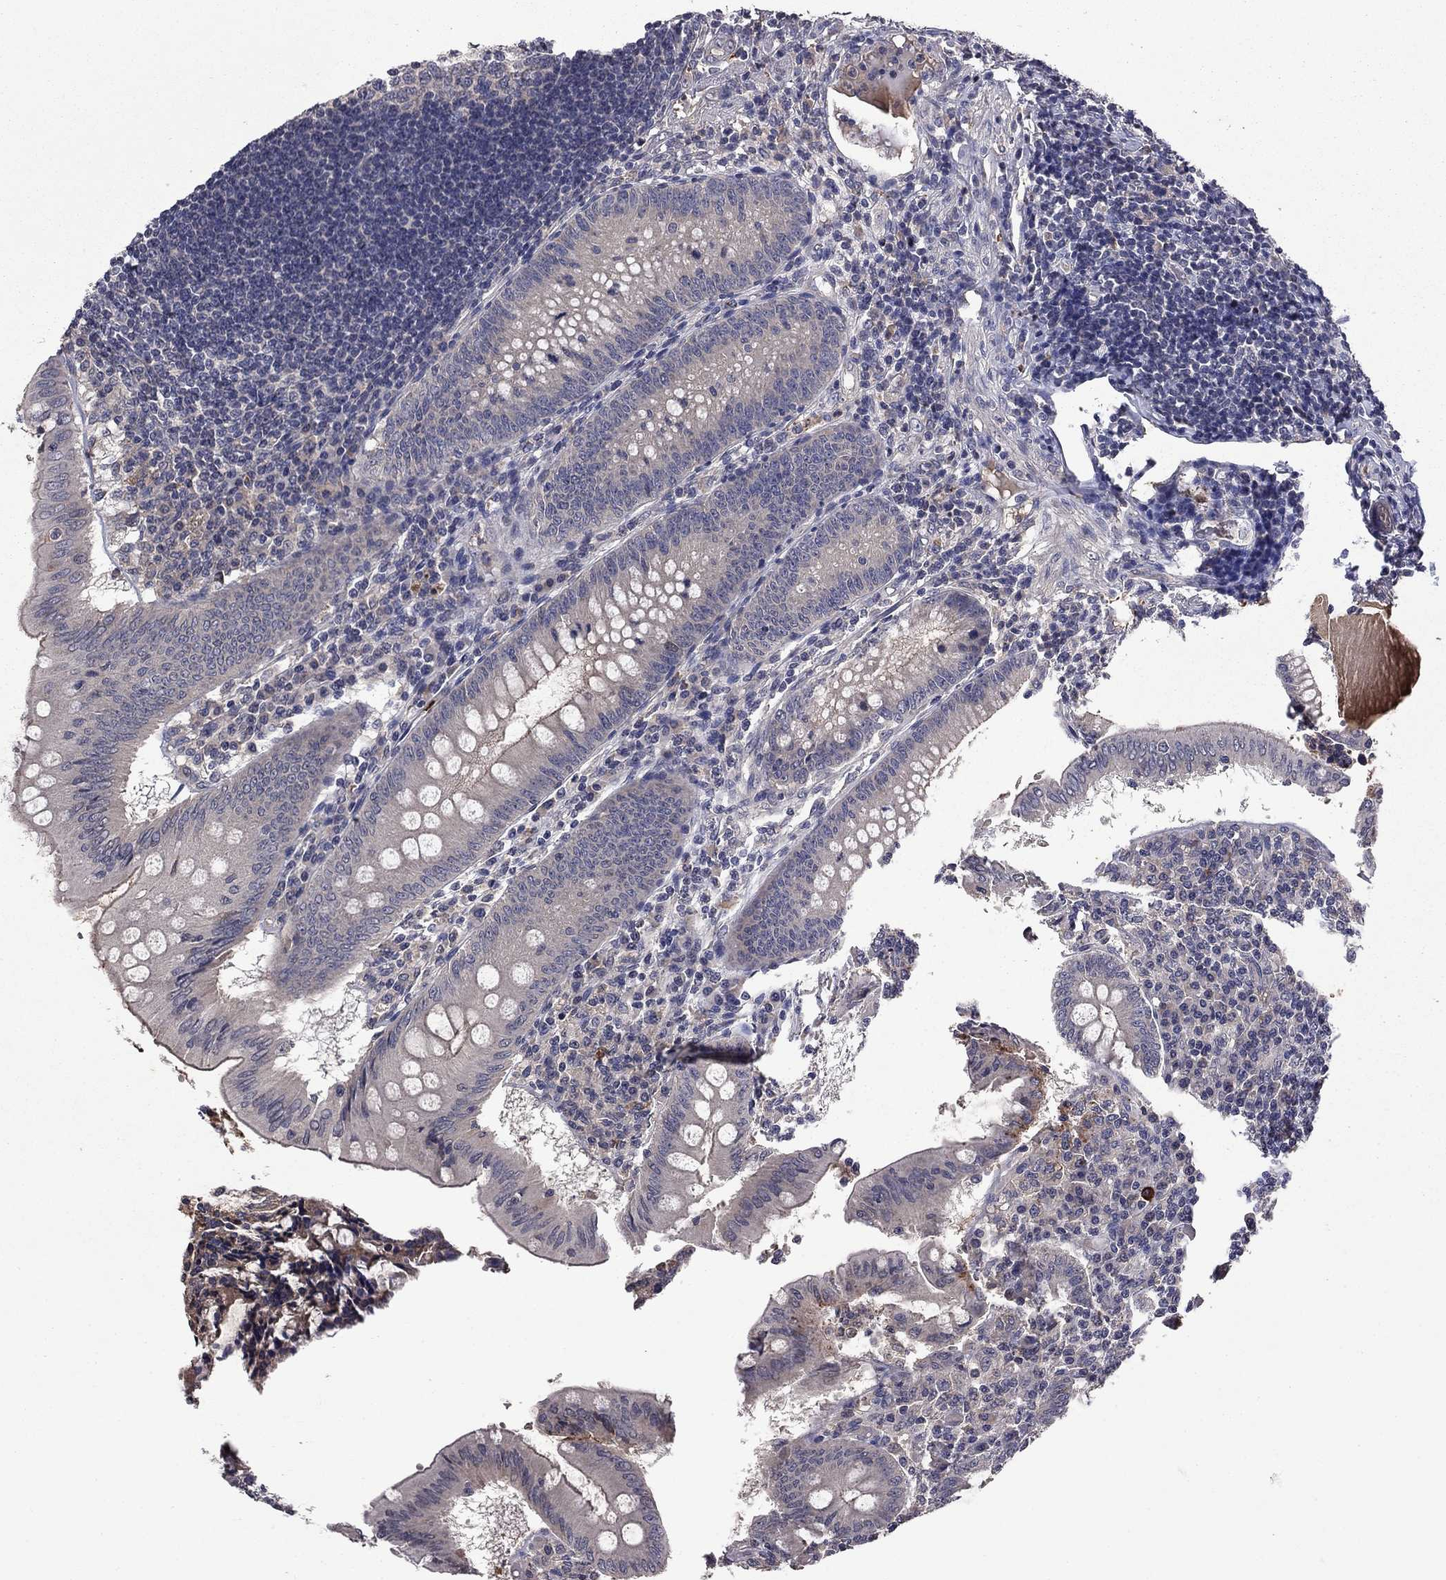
{"staining": {"intensity": "moderate", "quantity": "<25%", "location": "cytoplasmic/membranous"}, "tissue": "appendix", "cell_type": "Glandular cells", "image_type": "normal", "snomed": [{"axis": "morphology", "description": "Normal tissue, NOS"}, {"axis": "morphology", "description": "Inflammation, NOS"}, {"axis": "topography", "description": "Appendix"}], "caption": "Protein staining reveals moderate cytoplasmic/membranous staining in approximately <25% of glandular cells in unremarkable appendix.", "gene": "PROS1", "patient": {"sex": "male", "age": 16}}